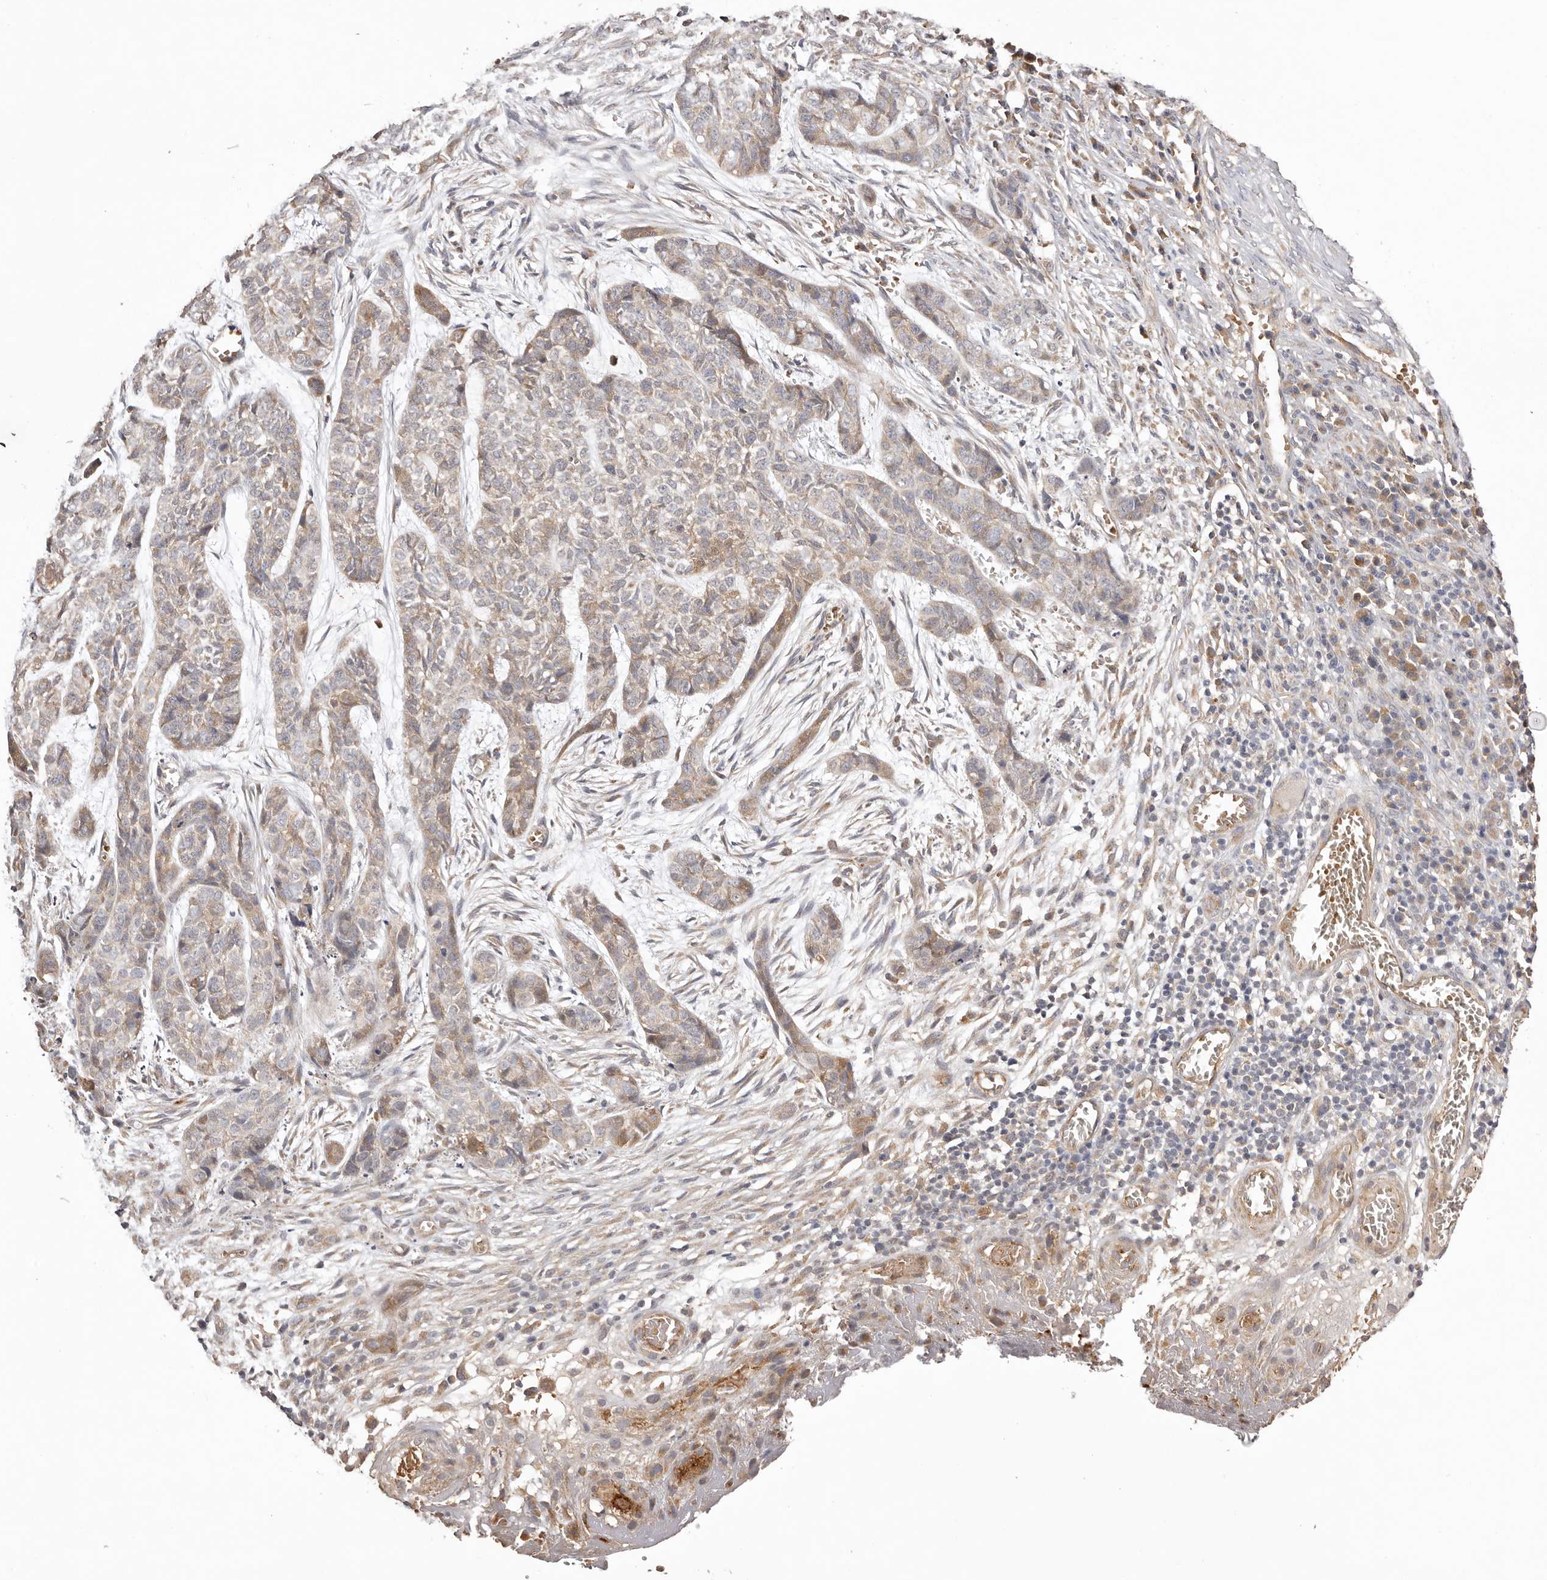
{"staining": {"intensity": "weak", "quantity": "25%-75%", "location": "cytoplasmic/membranous"}, "tissue": "skin cancer", "cell_type": "Tumor cells", "image_type": "cancer", "snomed": [{"axis": "morphology", "description": "Basal cell carcinoma"}, {"axis": "topography", "description": "Skin"}], "caption": "Human skin cancer stained with a brown dye shows weak cytoplasmic/membranous positive expression in about 25%-75% of tumor cells.", "gene": "UBR2", "patient": {"sex": "female", "age": 64}}